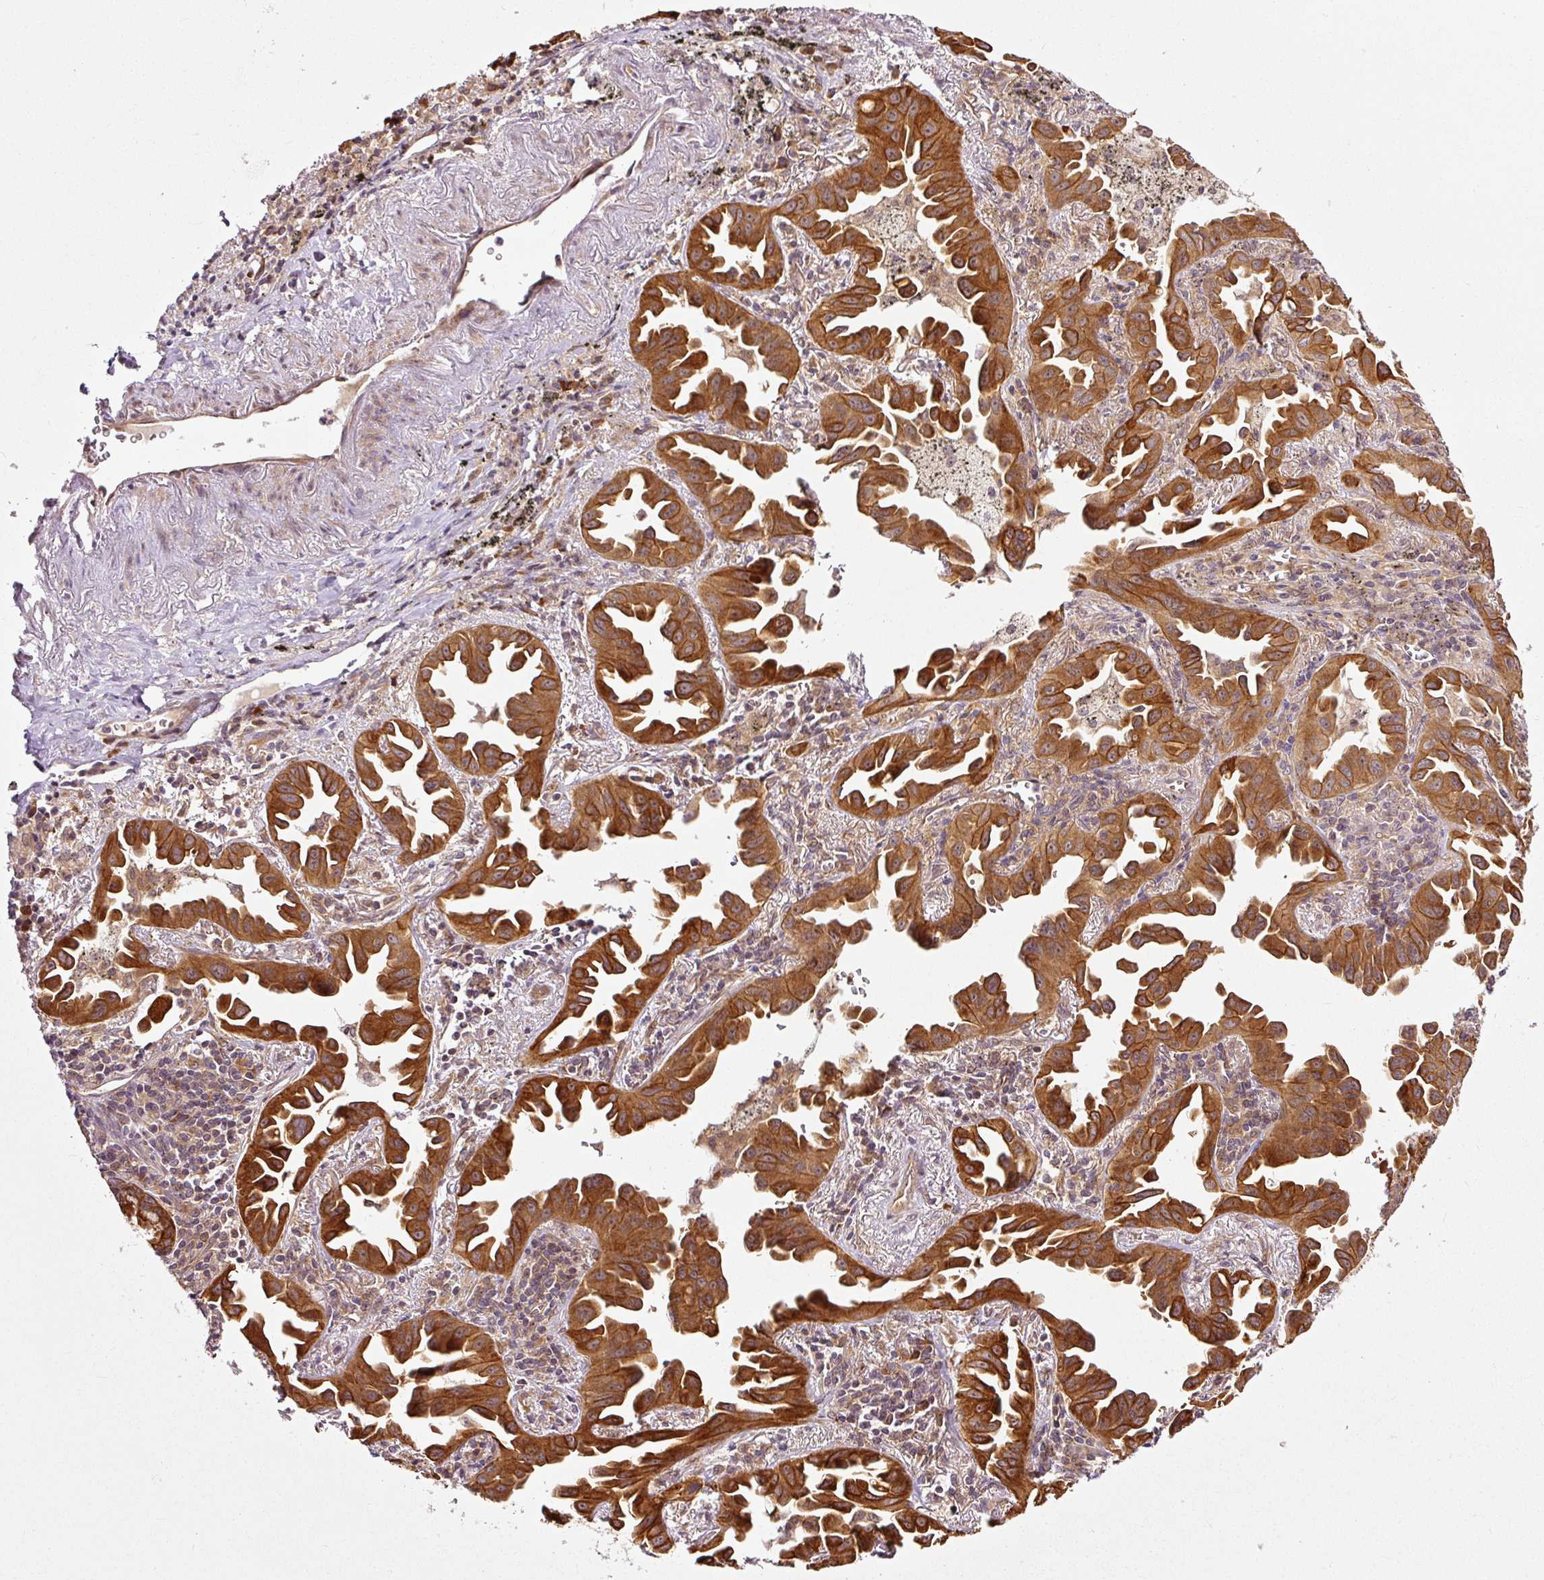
{"staining": {"intensity": "strong", "quantity": ">75%", "location": "cytoplasmic/membranous"}, "tissue": "lung cancer", "cell_type": "Tumor cells", "image_type": "cancer", "snomed": [{"axis": "morphology", "description": "Adenocarcinoma, NOS"}, {"axis": "topography", "description": "Lung"}], "caption": "Immunohistochemical staining of human lung cancer (adenocarcinoma) exhibits high levels of strong cytoplasmic/membranous expression in approximately >75% of tumor cells.", "gene": "MIF4GD", "patient": {"sex": "male", "age": 68}}